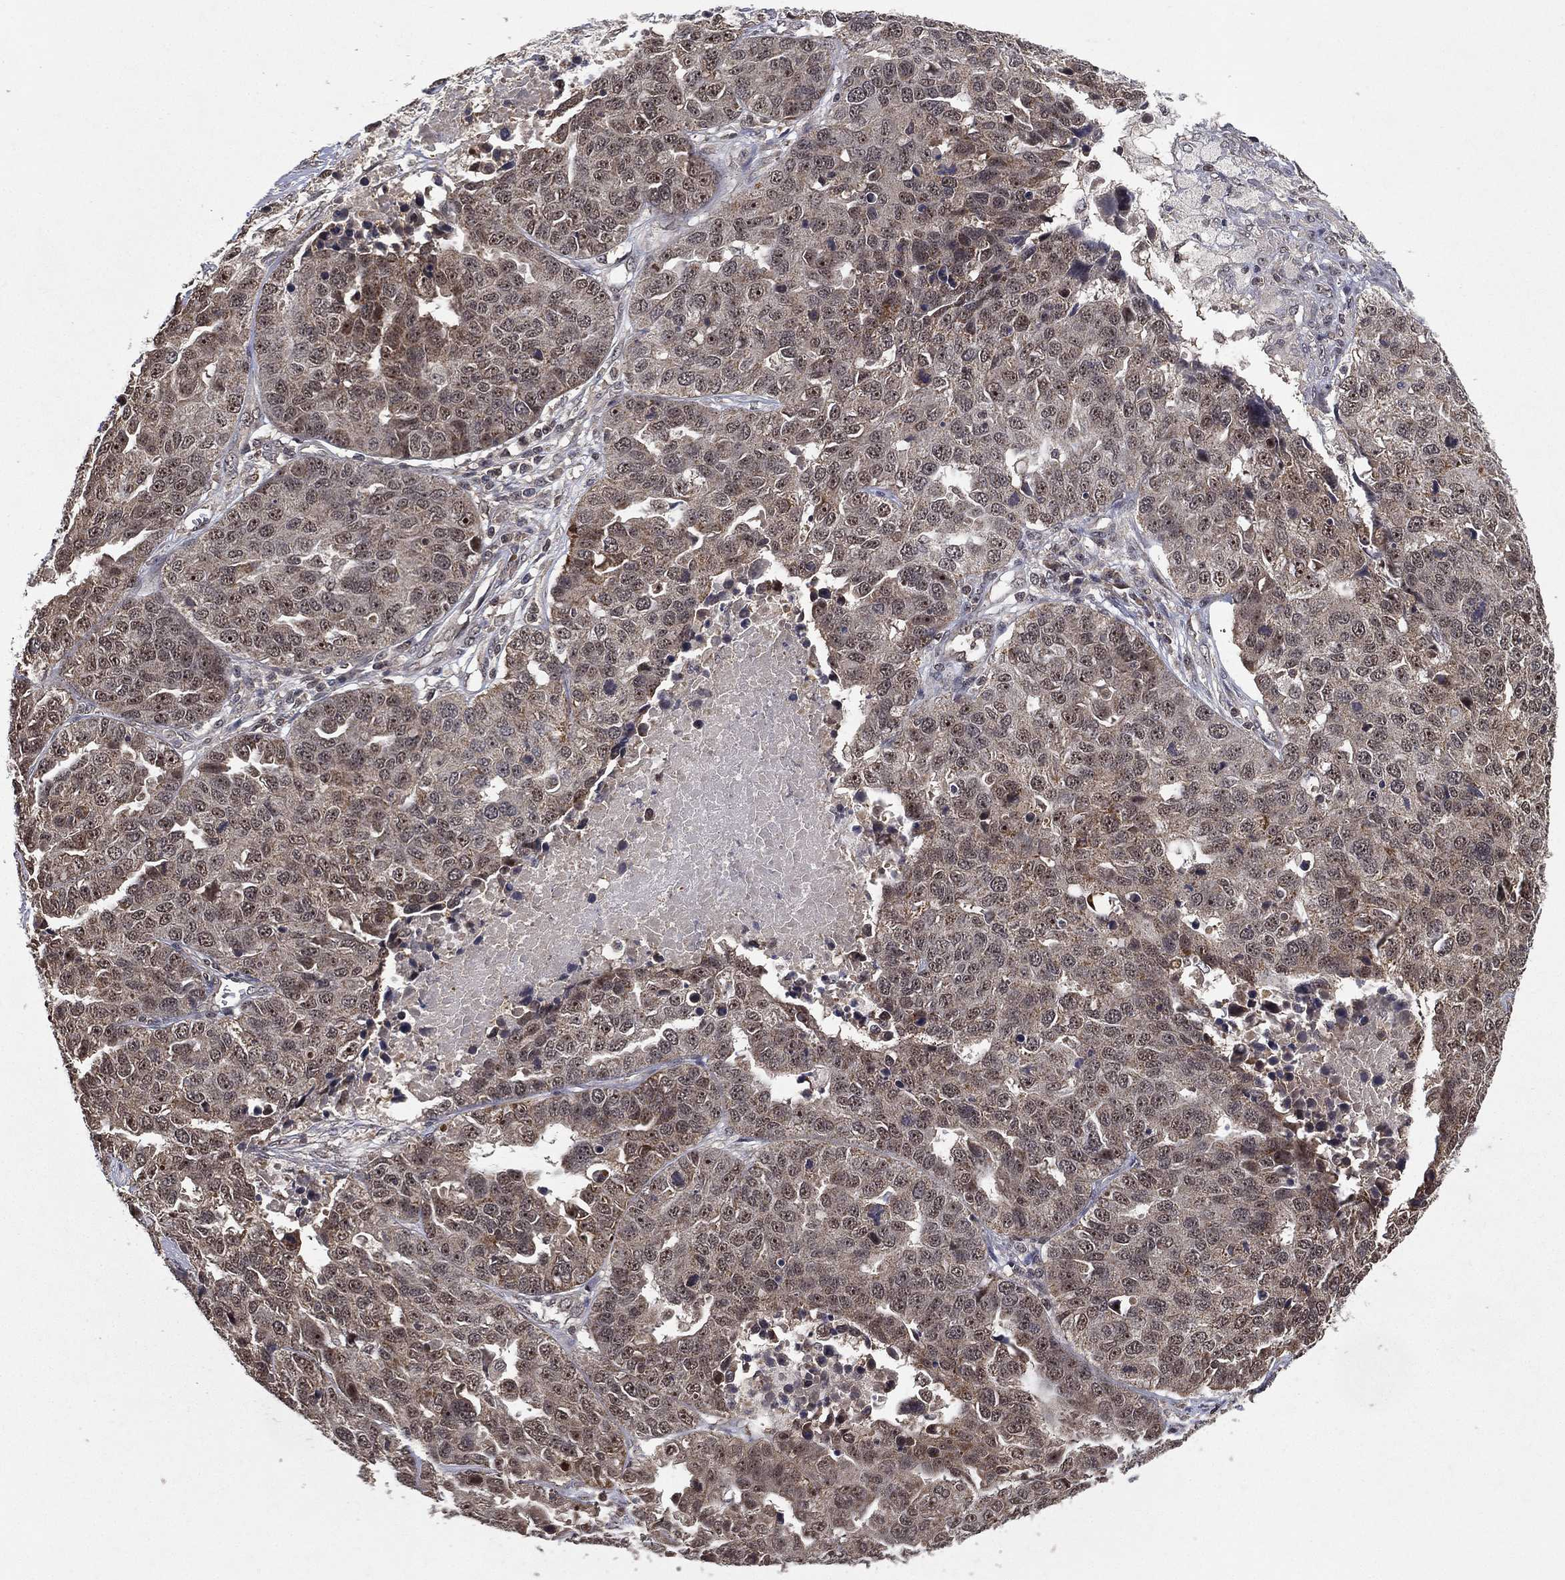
{"staining": {"intensity": "weak", "quantity": "25%-75%", "location": "cytoplasmic/membranous"}, "tissue": "ovarian cancer", "cell_type": "Tumor cells", "image_type": "cancer", "snomed": [{"axis": "morphology", "description": "Cystadenocarcinoma, serous, NOS"}, {"axis": "topography", "description": "Ovary"}], "caption": "Tumor cells show weak cytoplasmic/membranous positivity in about 25%-75% of cells in ovarian cancer. (Stains: DAB (3,3'-diaminobenzidine) in brown, nuclei in blue, Microscopy: brightfield microscopy at high magnification).", "gene": "NELFCD", "patient": {"sex": "female", "age": 87}}